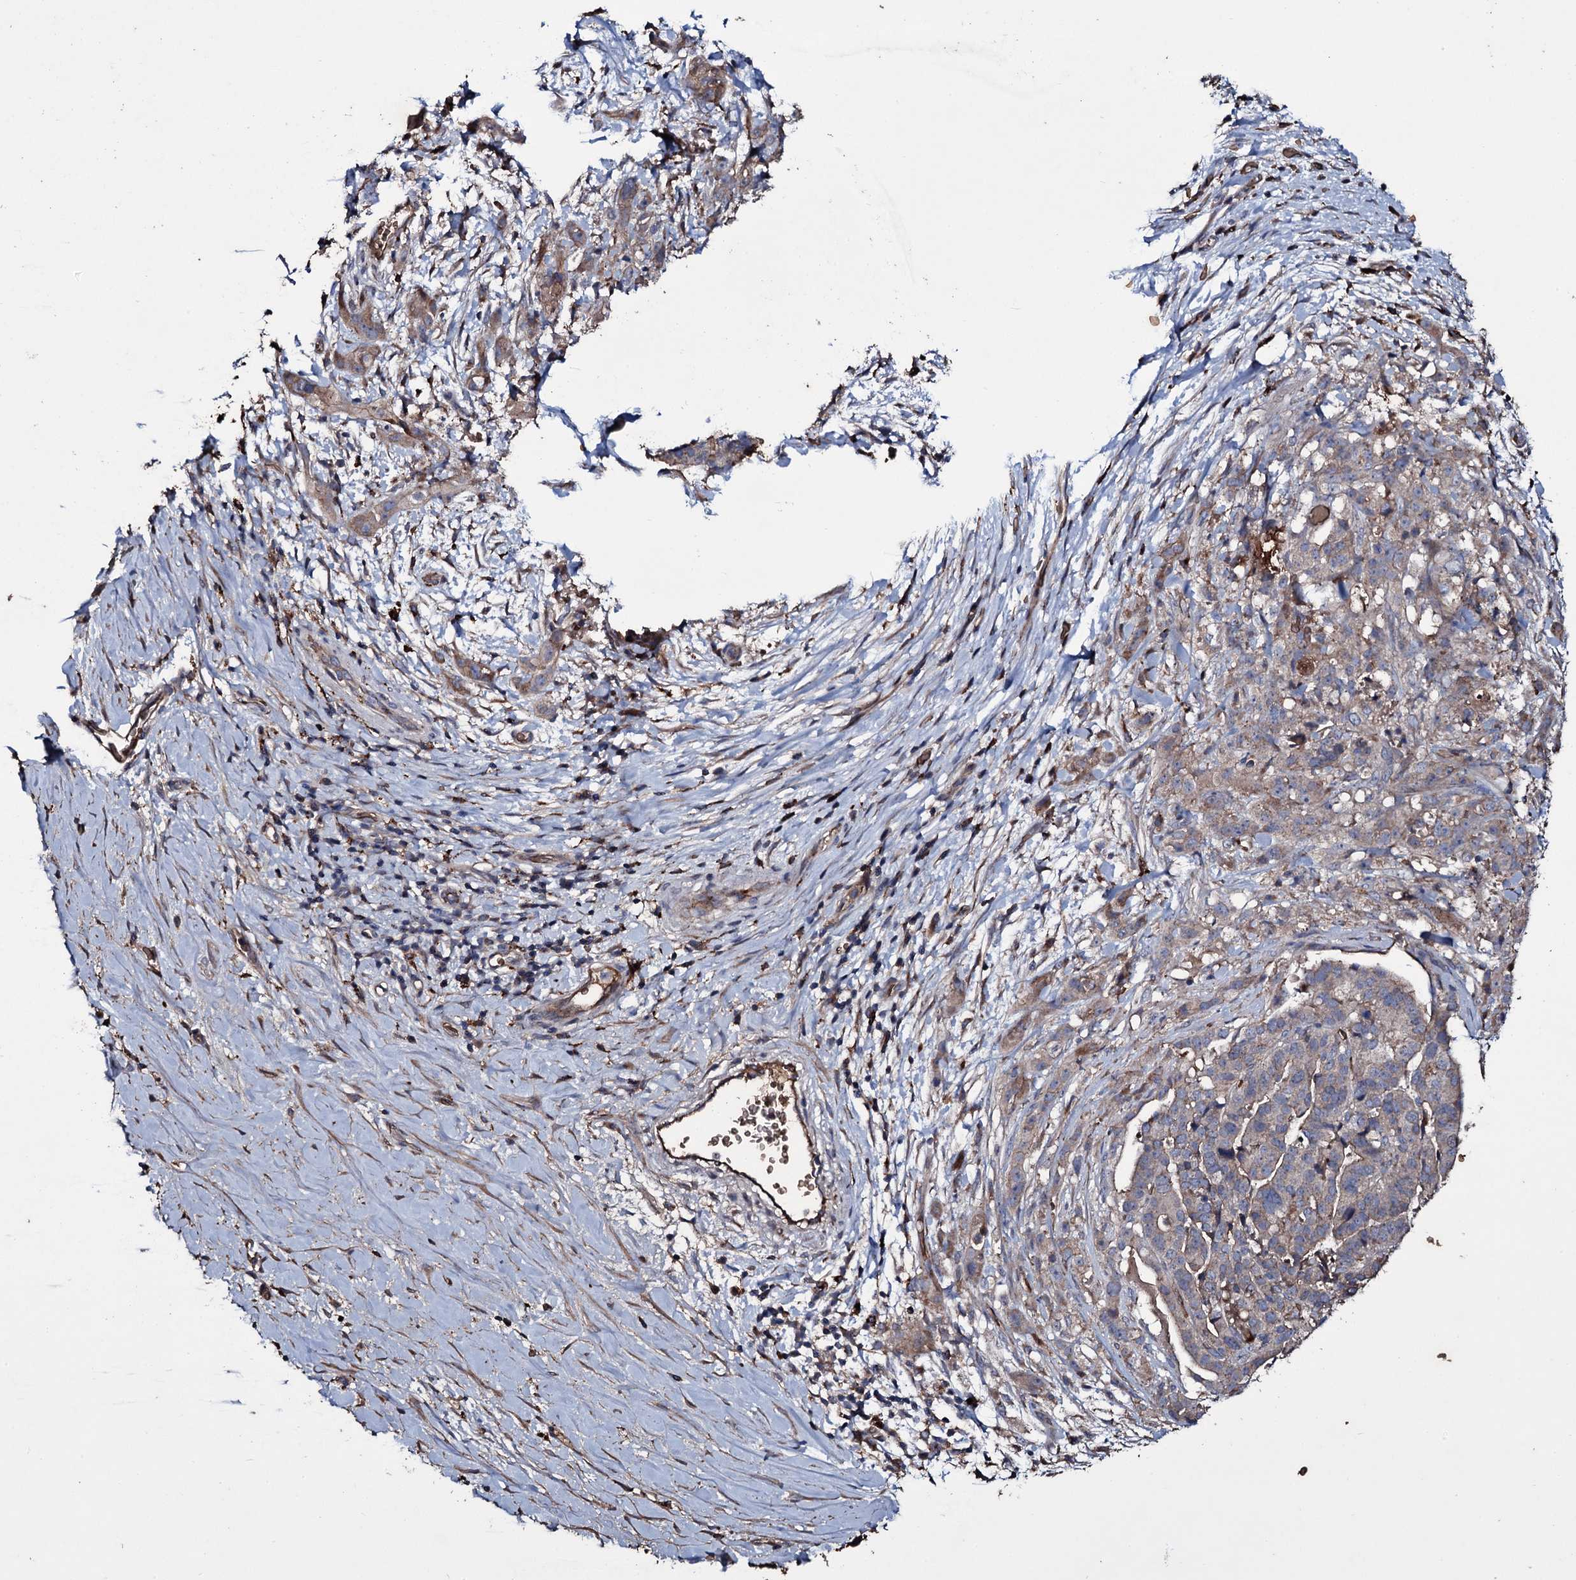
{"staining": {"intensity": "negative", "quantity": "none", "location": "none"}, "tissue": "stomach cancer", "cell_type": "Tumor cells", "image_type": "cancer", "snomed": [{"axis": "morphology", "description": "Adenocarcinoma, NOS"}, {"axis": "topography", "description": "Stomach"}], "caption": "The photomicrograph displays no significant positivity in tumor cells of stomach adenocarcinoma. The staining was performed using DAB (3,3'-diaminobenzidine) to visualize the protein expression in brown, while the nuclei were stained in blue with hematoxylin (Magnification: 20x).", "gene": "ZSWIM8", "patient": {"sex": "male", "age": 48}}